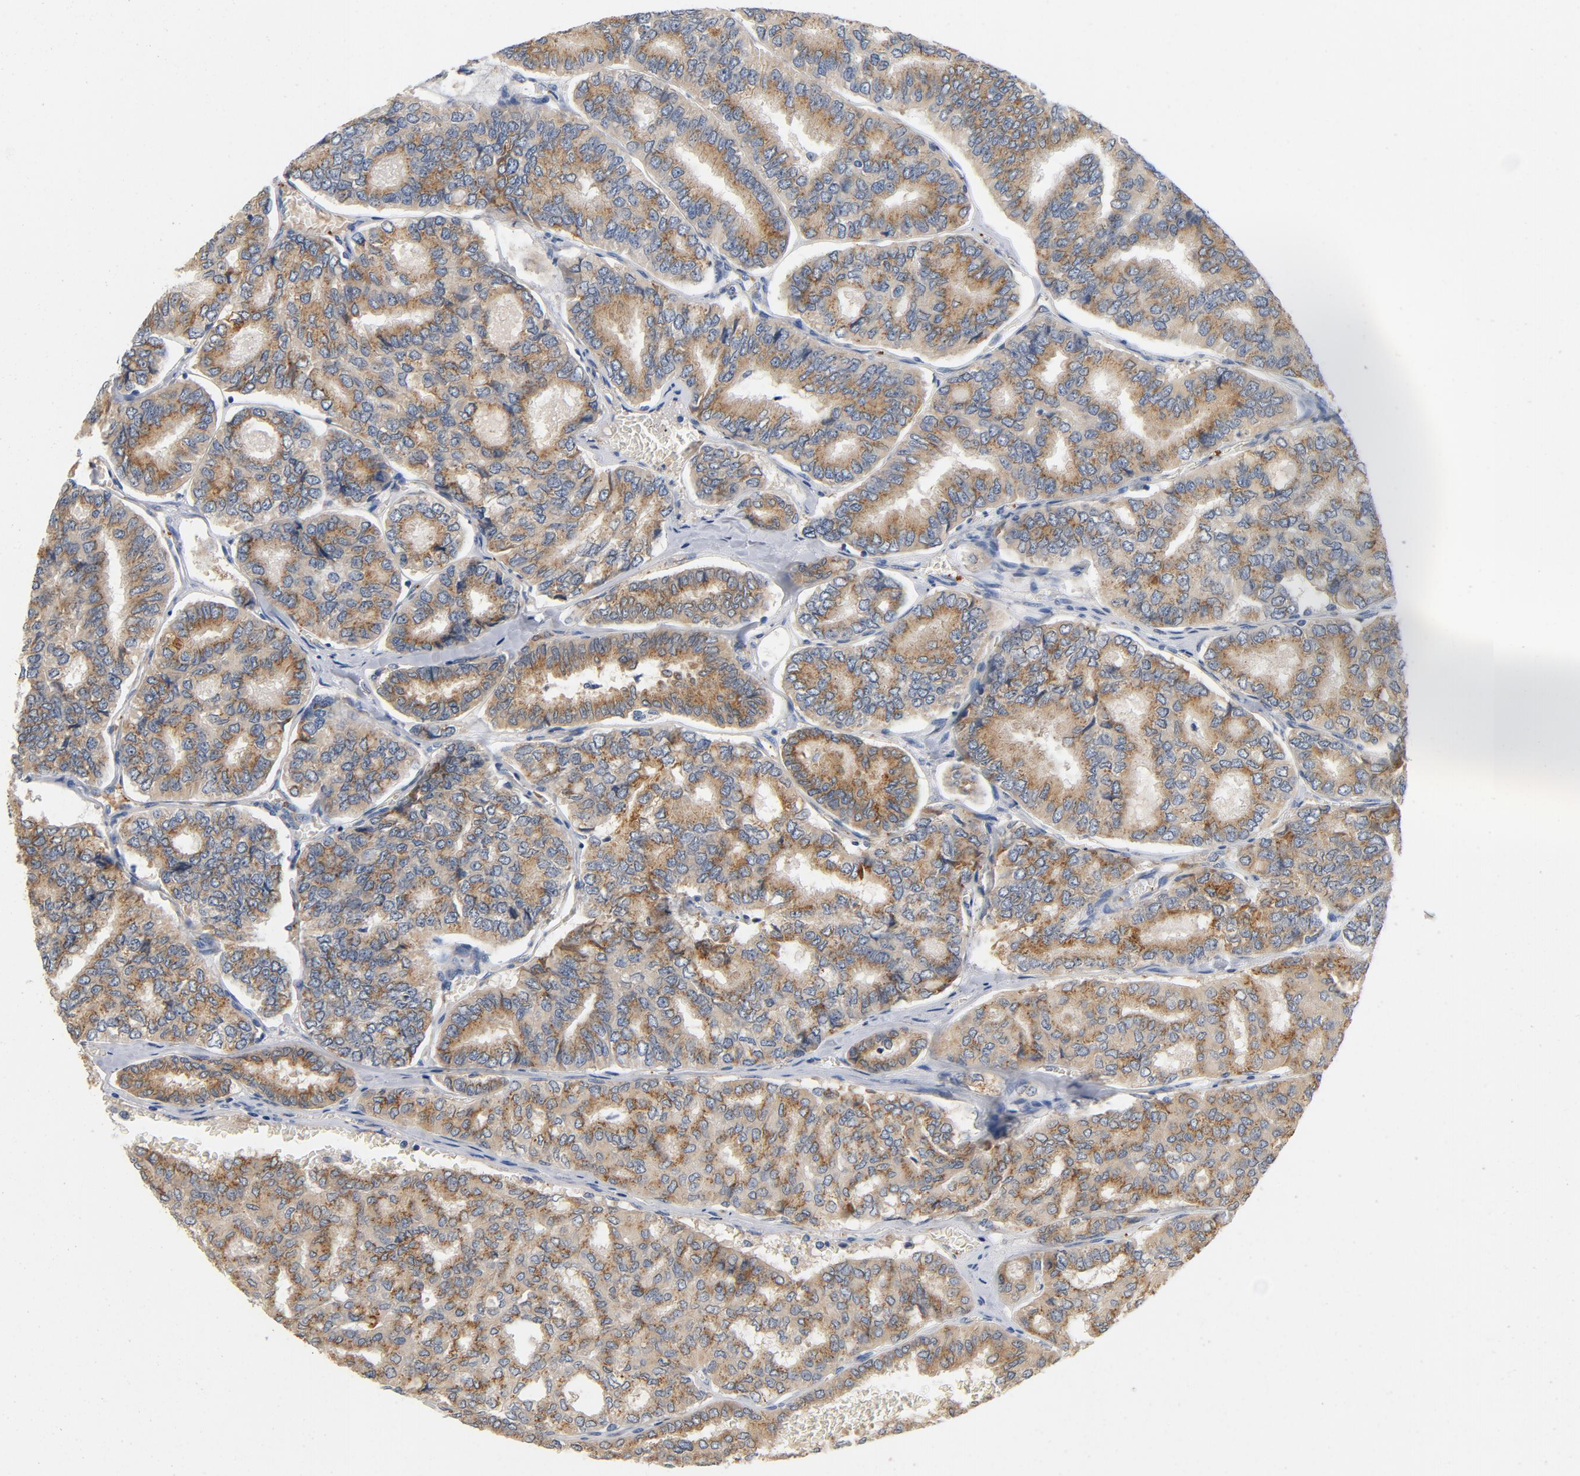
{"staining": {"intensity": "moderate", "quantity": ">75%", "location": "cytoplasmic/membranous"}, "tissue": "thyroid cancer", "cell_type": "Tumor cells", "image_type": "cancer", "snomed": [{"axis": "morphology", "description": "Papillary adenocarcinoma, NOS"}, {"axis": "topography", "description": "Thyroid gland"}], "caption": "A high-resolution photomicrograph shows IHC staining of papillary adenocarcinoma (thyroid), which exhibits moderate cytoplasmic/membranous staining in about >75% of tumor cells.", "gene": "LMAN2", "patient": {"sex": "female", "age": 35}}